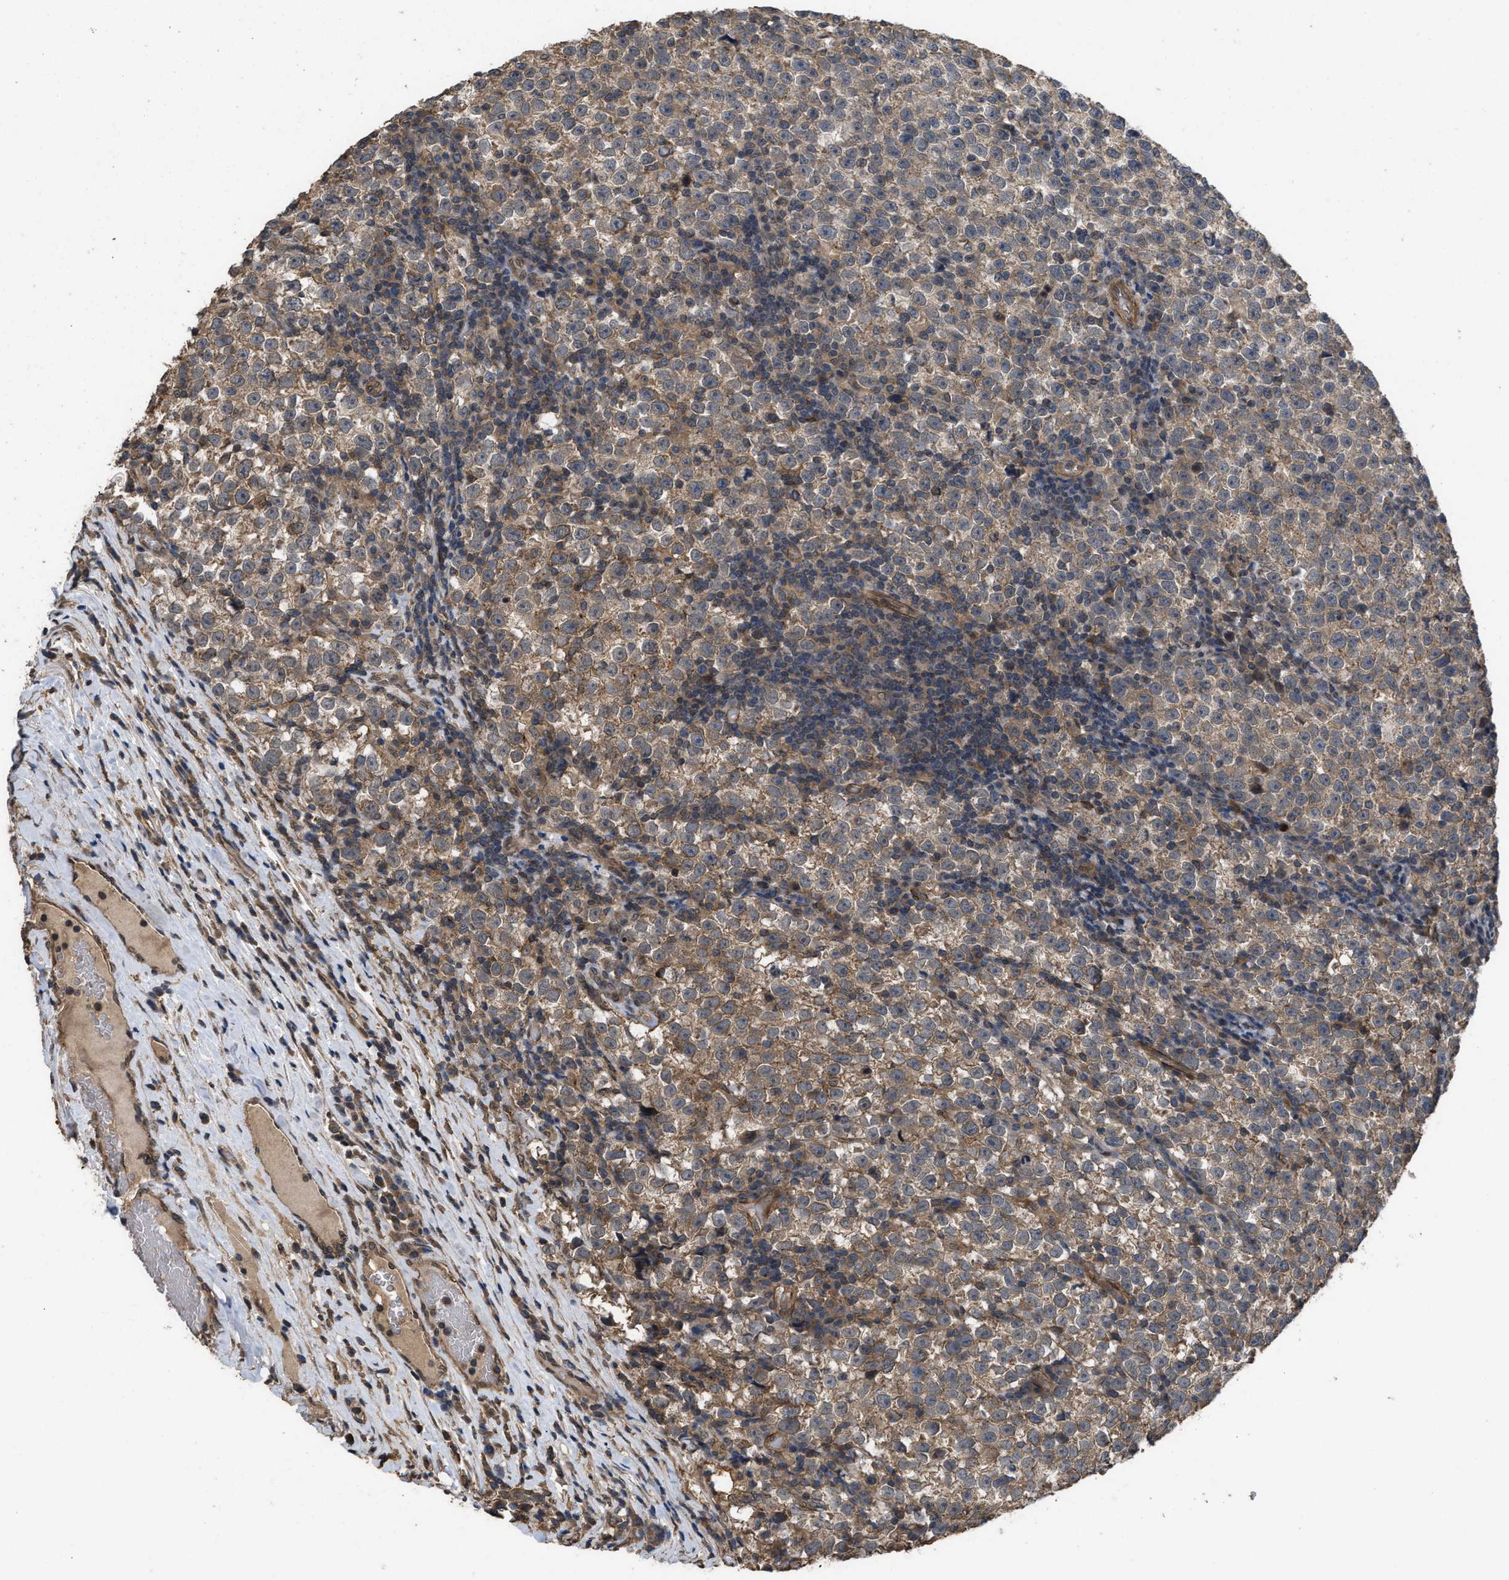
{"staining": {"intensity": "moderate", "quantity": ">75%", "location": "cytoplasmic/membranous"}, "tissue": "testis cancer", "cell_type": "Tumor cells", "image_type": "cancer", "snomed": [{"axis": "morphology", "description": "Normal tissue, NOS"}, {"axis": "morphology", "description": "Seminoma, NOS"}, {"axis": "topography", "description": "Testis"}], "caption": "This is an image of IHC staining of testis cancer (seminoma), which shows moderate positivity in the cytoplasmic/membranous of tumor cells.", "gene": "UTRN", "patient": {"sex": "male", "age": 43}}